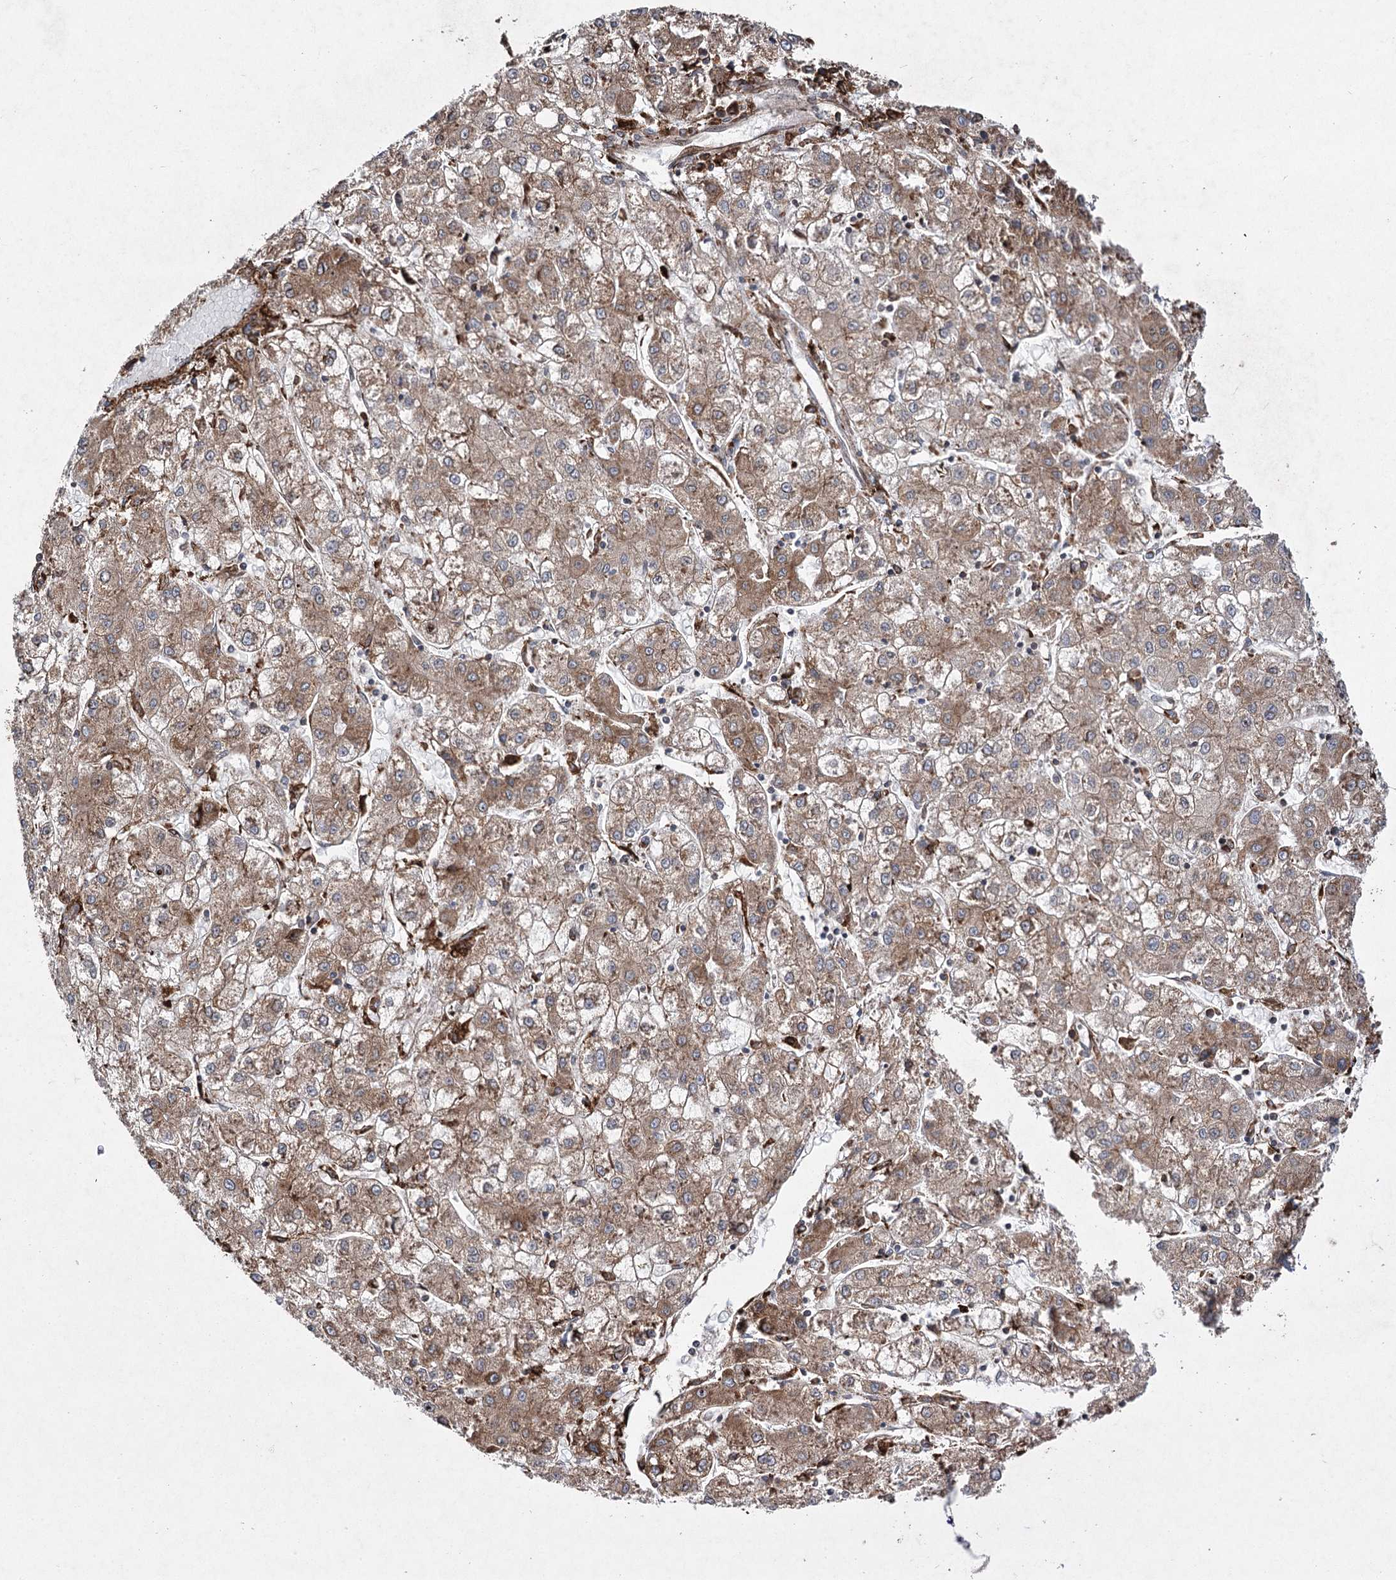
{"staining": {"intensity": "moderate", "quantity": "25%-75%", "location": "cytoplasmic/membranous"}, "tissue": "liver cancer", "cell_type": "Tumor cells", "image_type": "cancer", "snomed": [{"axis": "morphology", "description": "Carcinoma, Hepatocellular, NOS"}, {"axis": "topography", "description": "Liver"}], "caption": "IHC (DAB (3,3'-diaminobenzidine)) staining of hepatocellular carcinoma (liver) exhibits moderate cytoplasmic/membranous protein staining in approximately 25%-75% of tumor cells. The staining is performed using DAB brown chromogen to label protein expression. The nuclei are counter-stained blue using hematoxylin.", "gene": "DCUN1D4", "patient": {"sex": "male", "age": 72}}